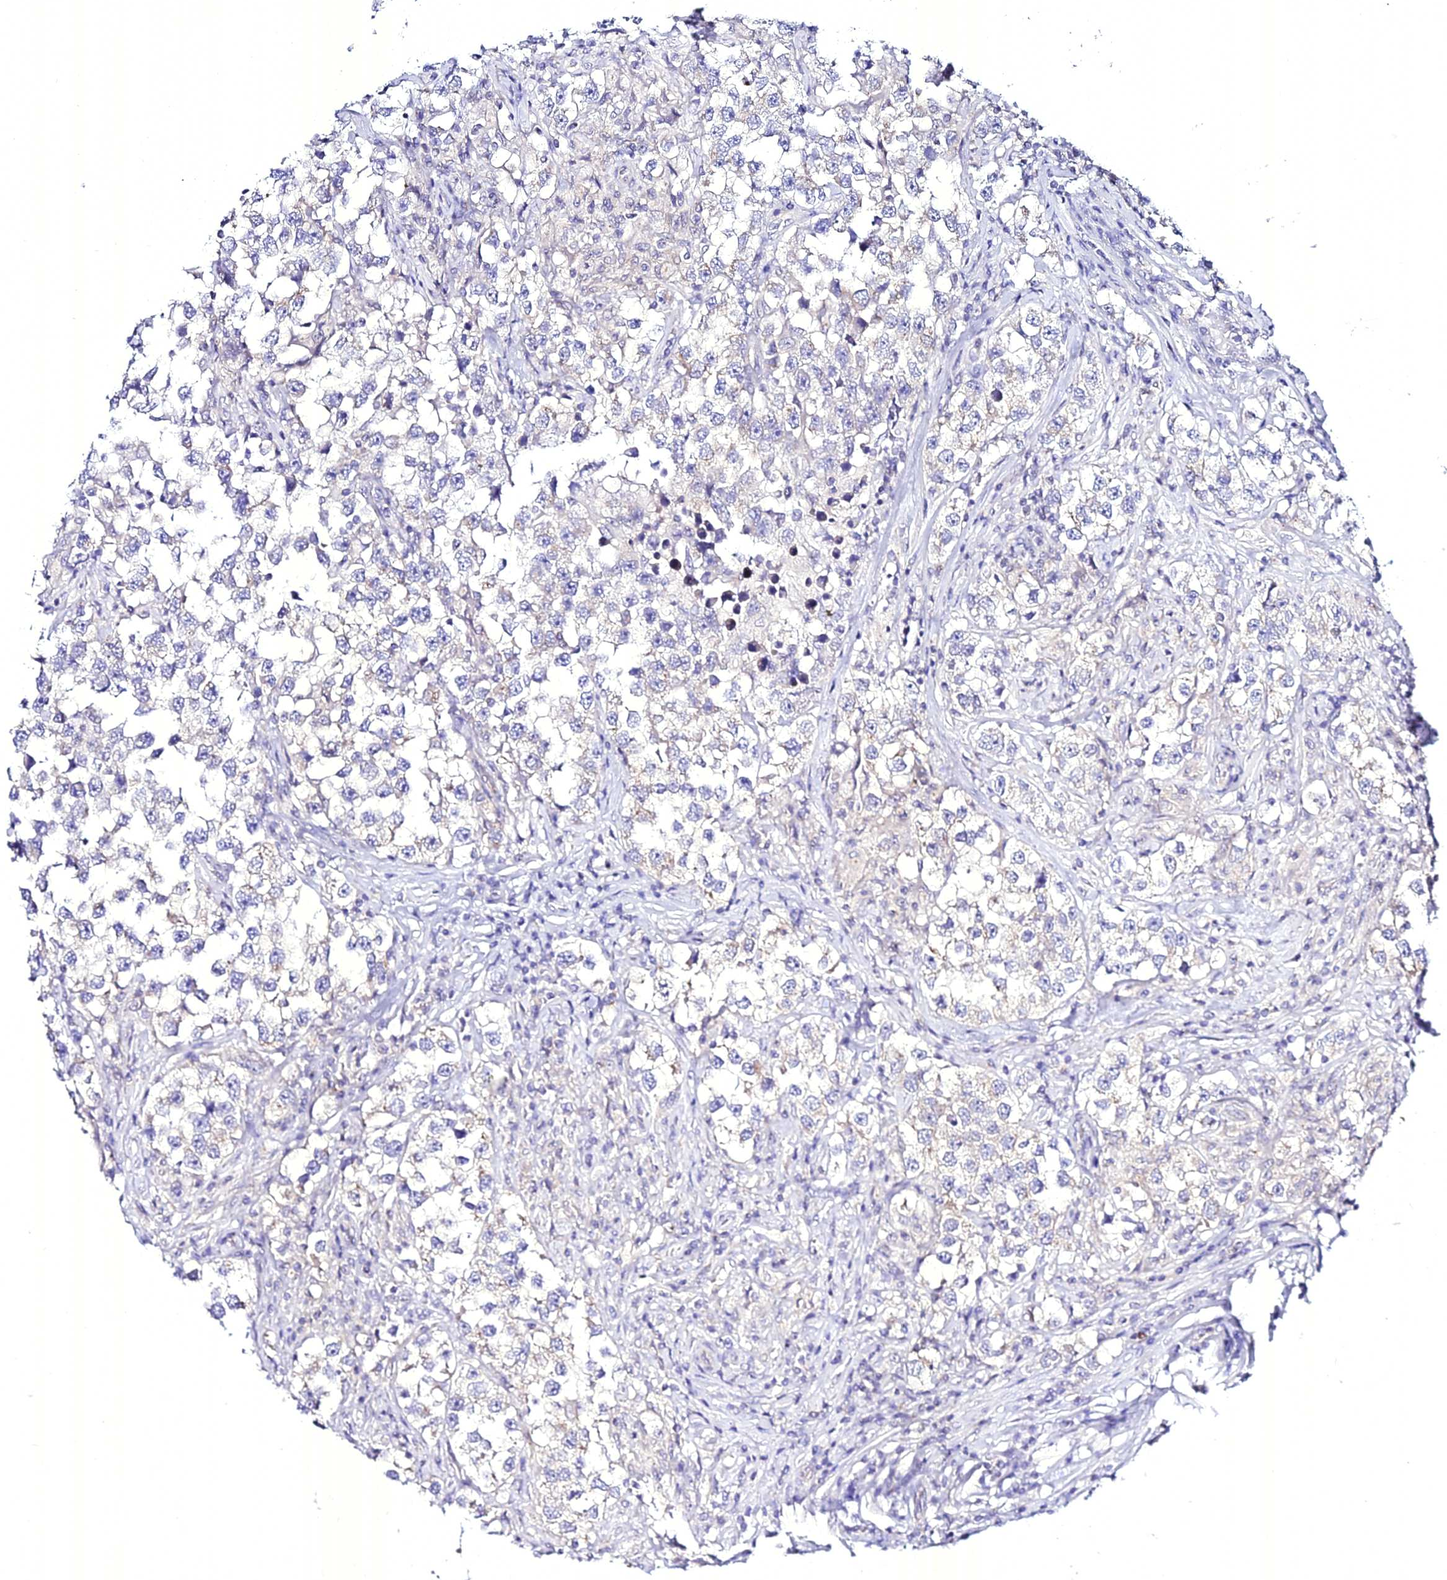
{"staining": {"intensity": "negative", "quantity": "none", "location": "none"}, "tissue": "testis cancer", "cell_type": "Tumor cells", "image_type": "cancer", "snomed": [{"axis": "morphology", "description": "Seminoma, NOS"}, {"axis": "topography", "description": "Testis"}], "caption": "Testis seminoma was stained to show a protein in brown. There is no significant expression in tumor cells.", "gene": "ATG16L2", "patient": {"sex": "male", "age": 46}}